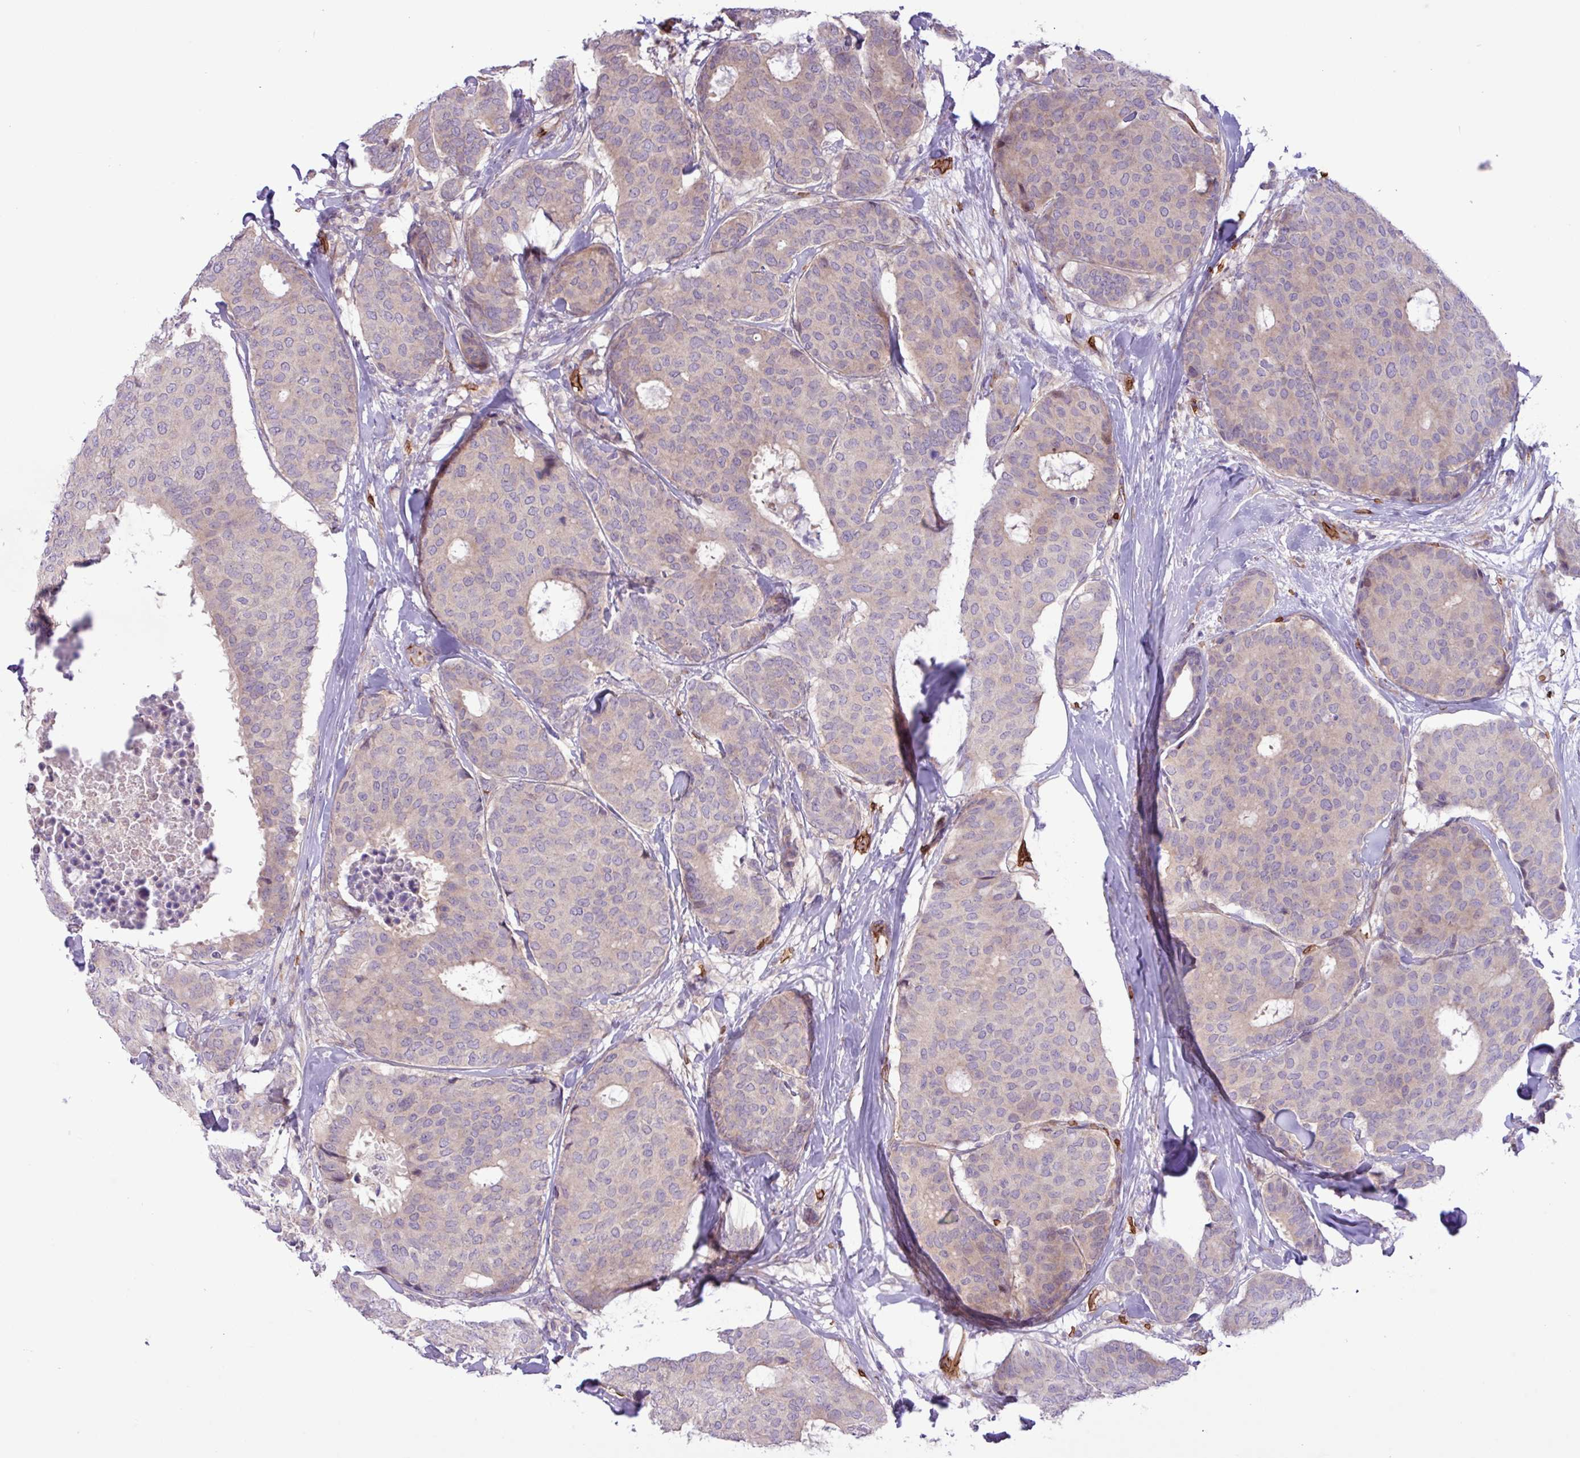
{"staining": {"intensity": "negative", "quantity": "none", "location": "none"}, "tissue": "breast cancer", "cell_type": "Tumor cells", "image_type": "cancer", "snomed": [{"axis": "morphology", "description": "Duct carcinoma"}, {"axis": "topography", "description": "Breast"}], "caption": "This is an immunohistochemistry histopathology image of human intraductal carcinoma (breast). There is no expression in tumor cells.", "gene": "RAD21L1", "patient": {"sex": "female", "age": 75}}